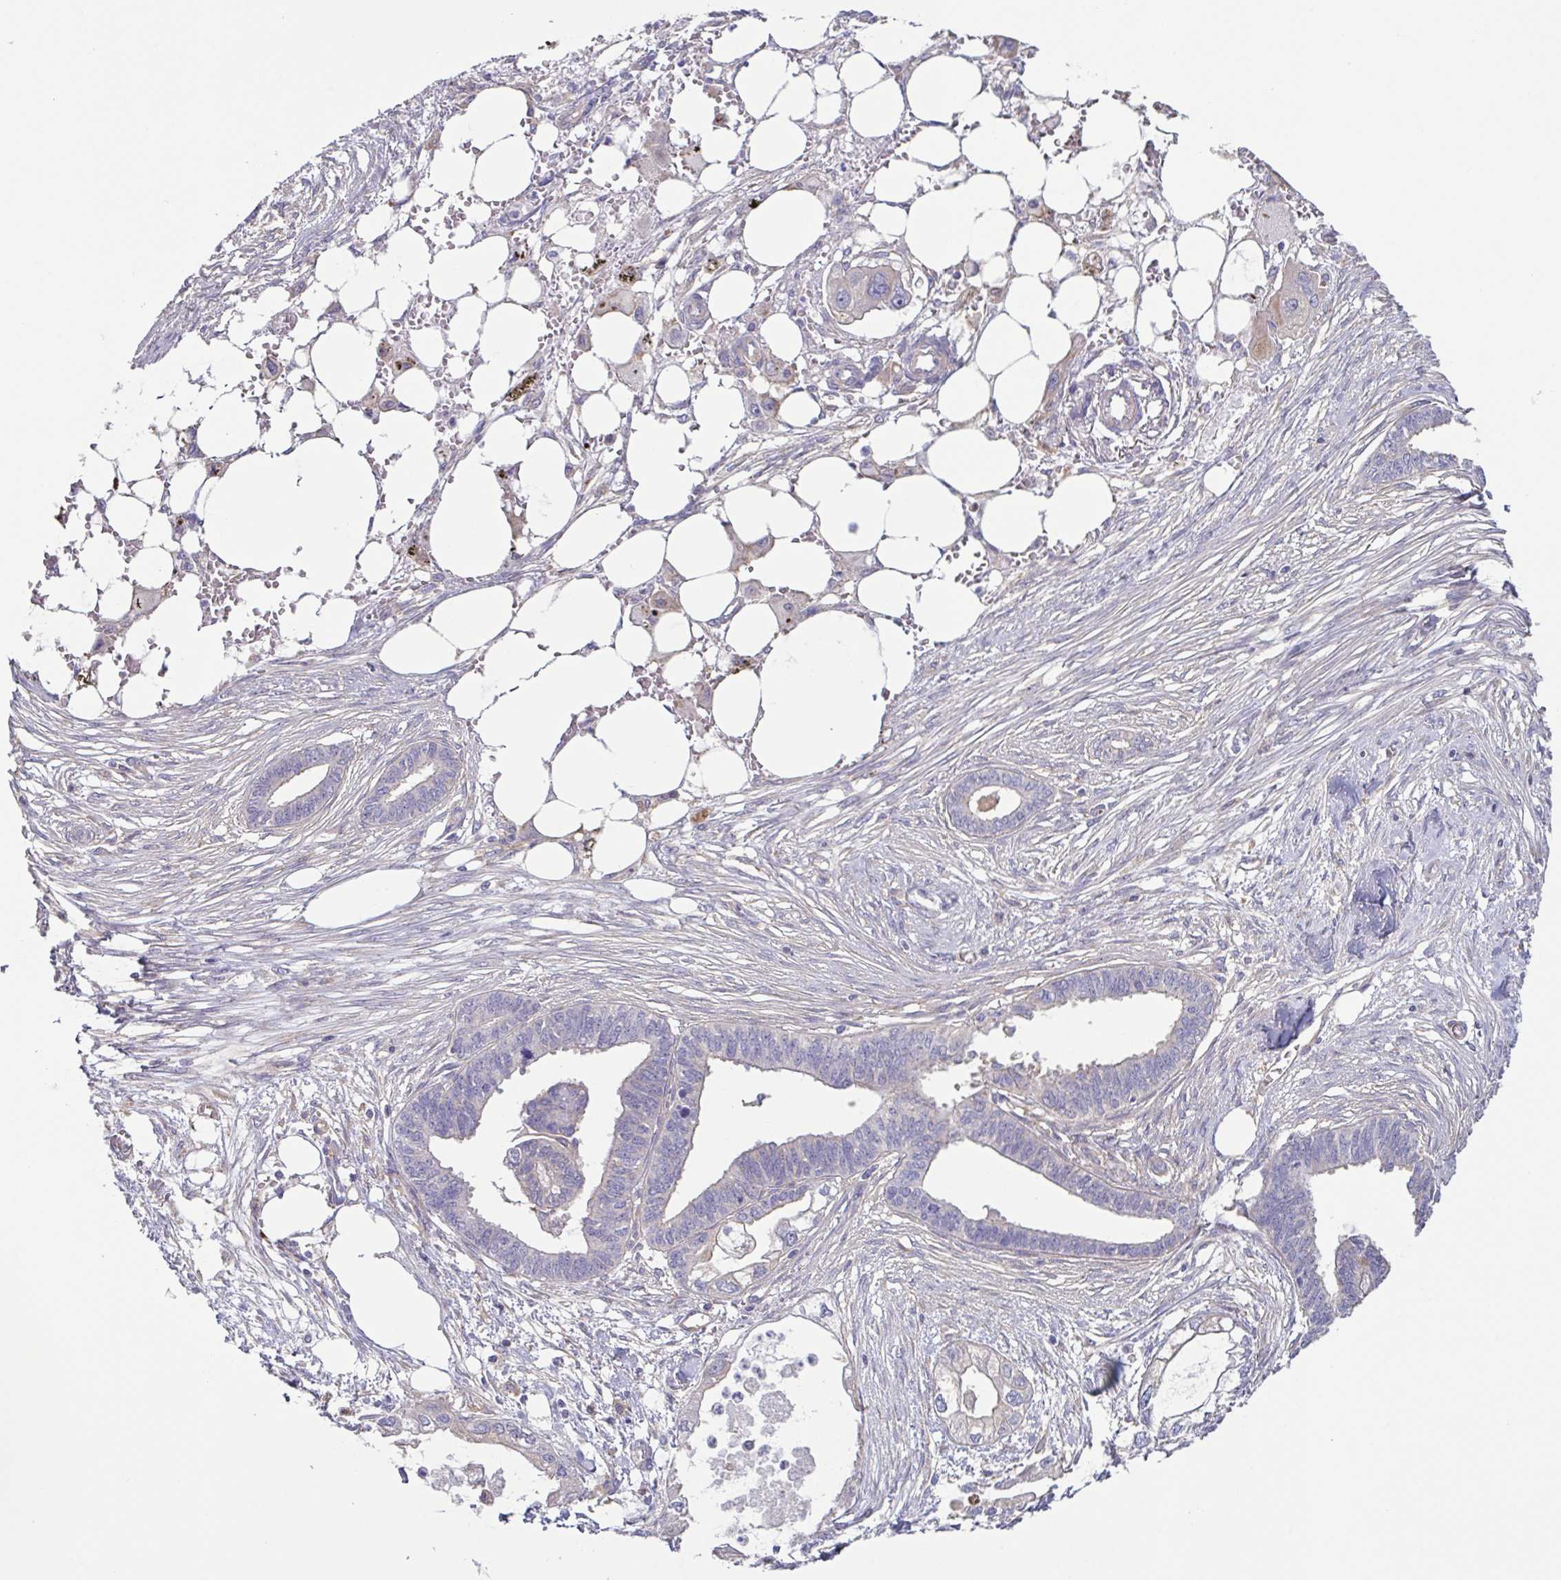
{"staining": {"intensity": "negative", "quantity": "none", "location": "none"}, "tissue": "endometrial cancer", "cell_type": "Tumor cells", "image_type": "cancer", "snomed": [{"axis": "morphology", "description": "Adenocarcinoma, NOS"}, {"axis": "morphology", "description": "Adenocarcinoma, metastatic, NOS"}, {"axis": "topography", "description": "Adipose tissue"}, {"axis": "topography", "description": "Endometrium"}], "caption": "Tumor cells show no significant positivity in adenocarcinoma (endometrial).", "gene": "UBE2Q1", "patient": {"sex": "female", "age": 67}}